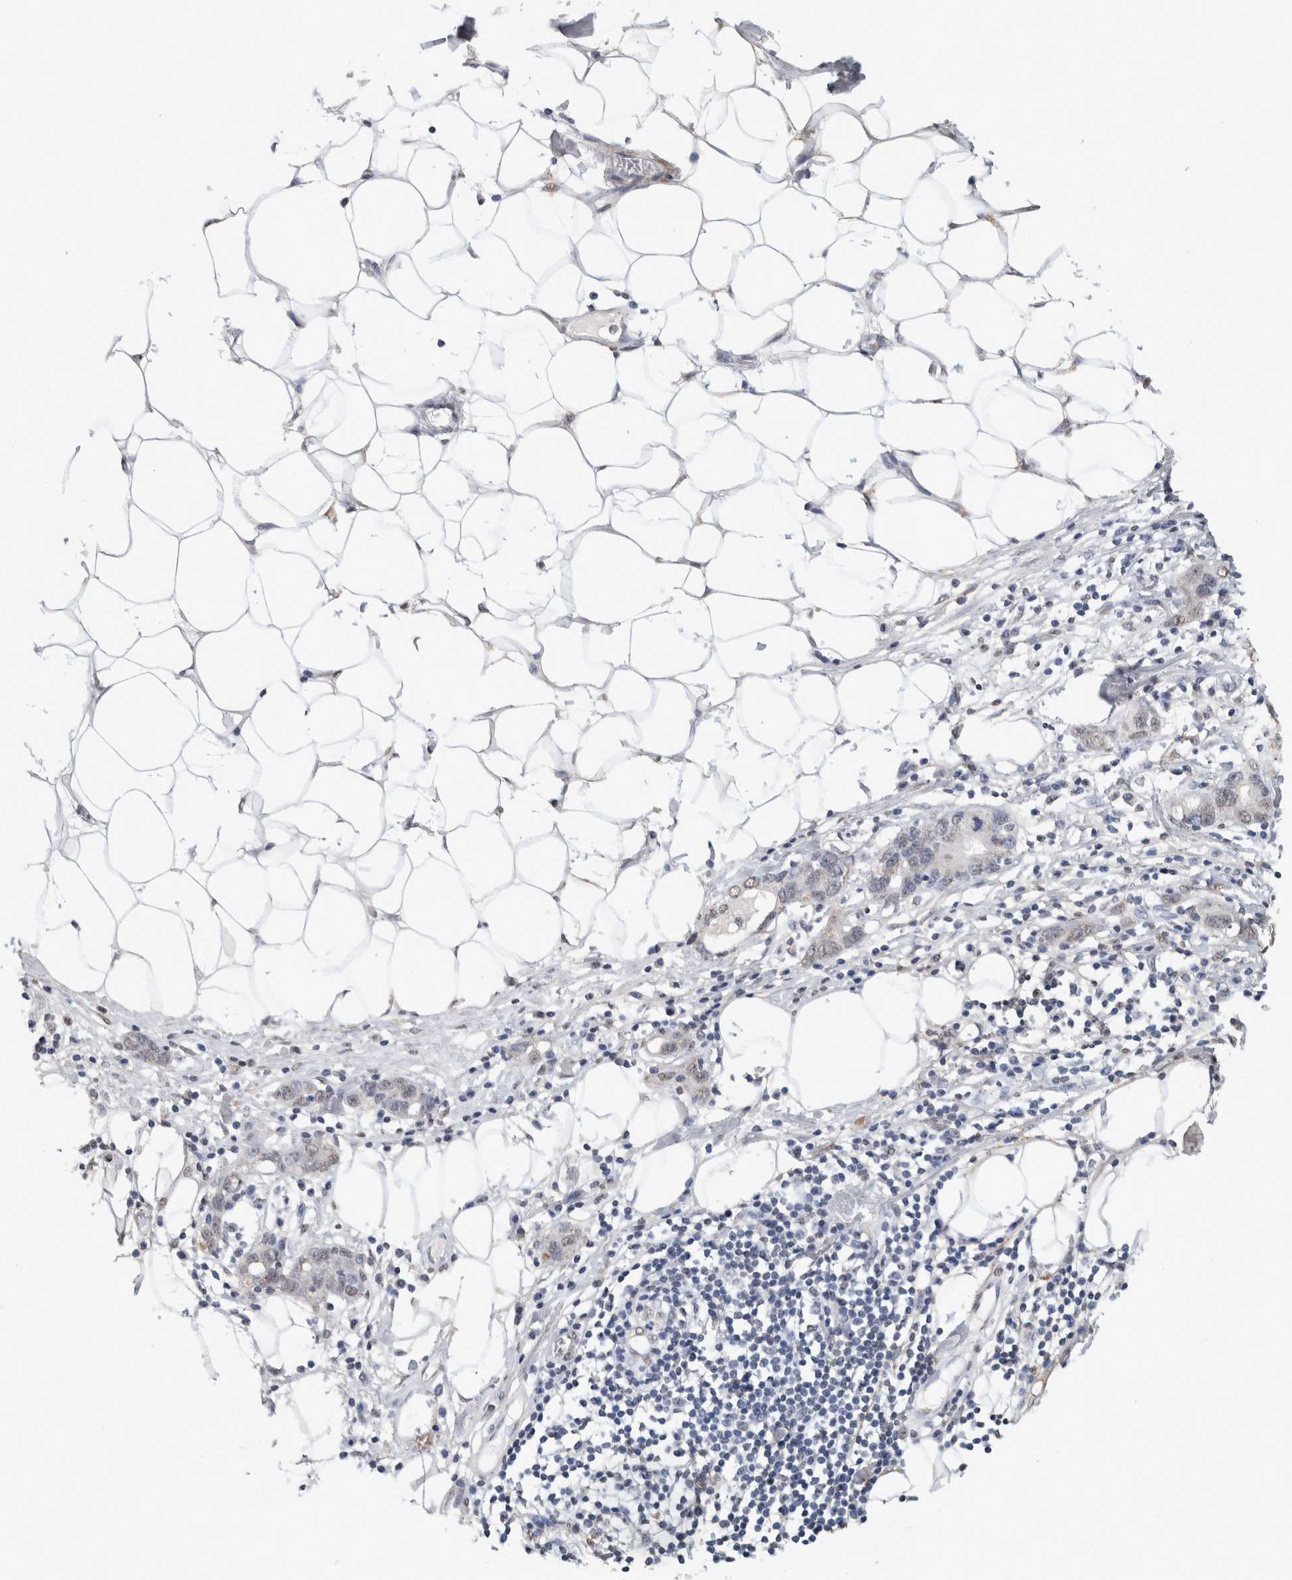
{"staining": {"intensity": "negative", "quantity": "none", "location": "none"}, "tissue": "stomach cancer", "cell_type": "Tumor cells", "image_type": "cancer", "snomed": [{"axis": "morphology", "description": "Adenocarcinoma, NOS"}, {"axis": "topography", "description": "Stomach, lower"}], "caption": "Tumor cells are negative for protein expression in human stomach adenocarcinoma.", "gene": "LTBP1", "patient": {"sex": "female", "age": 93}}